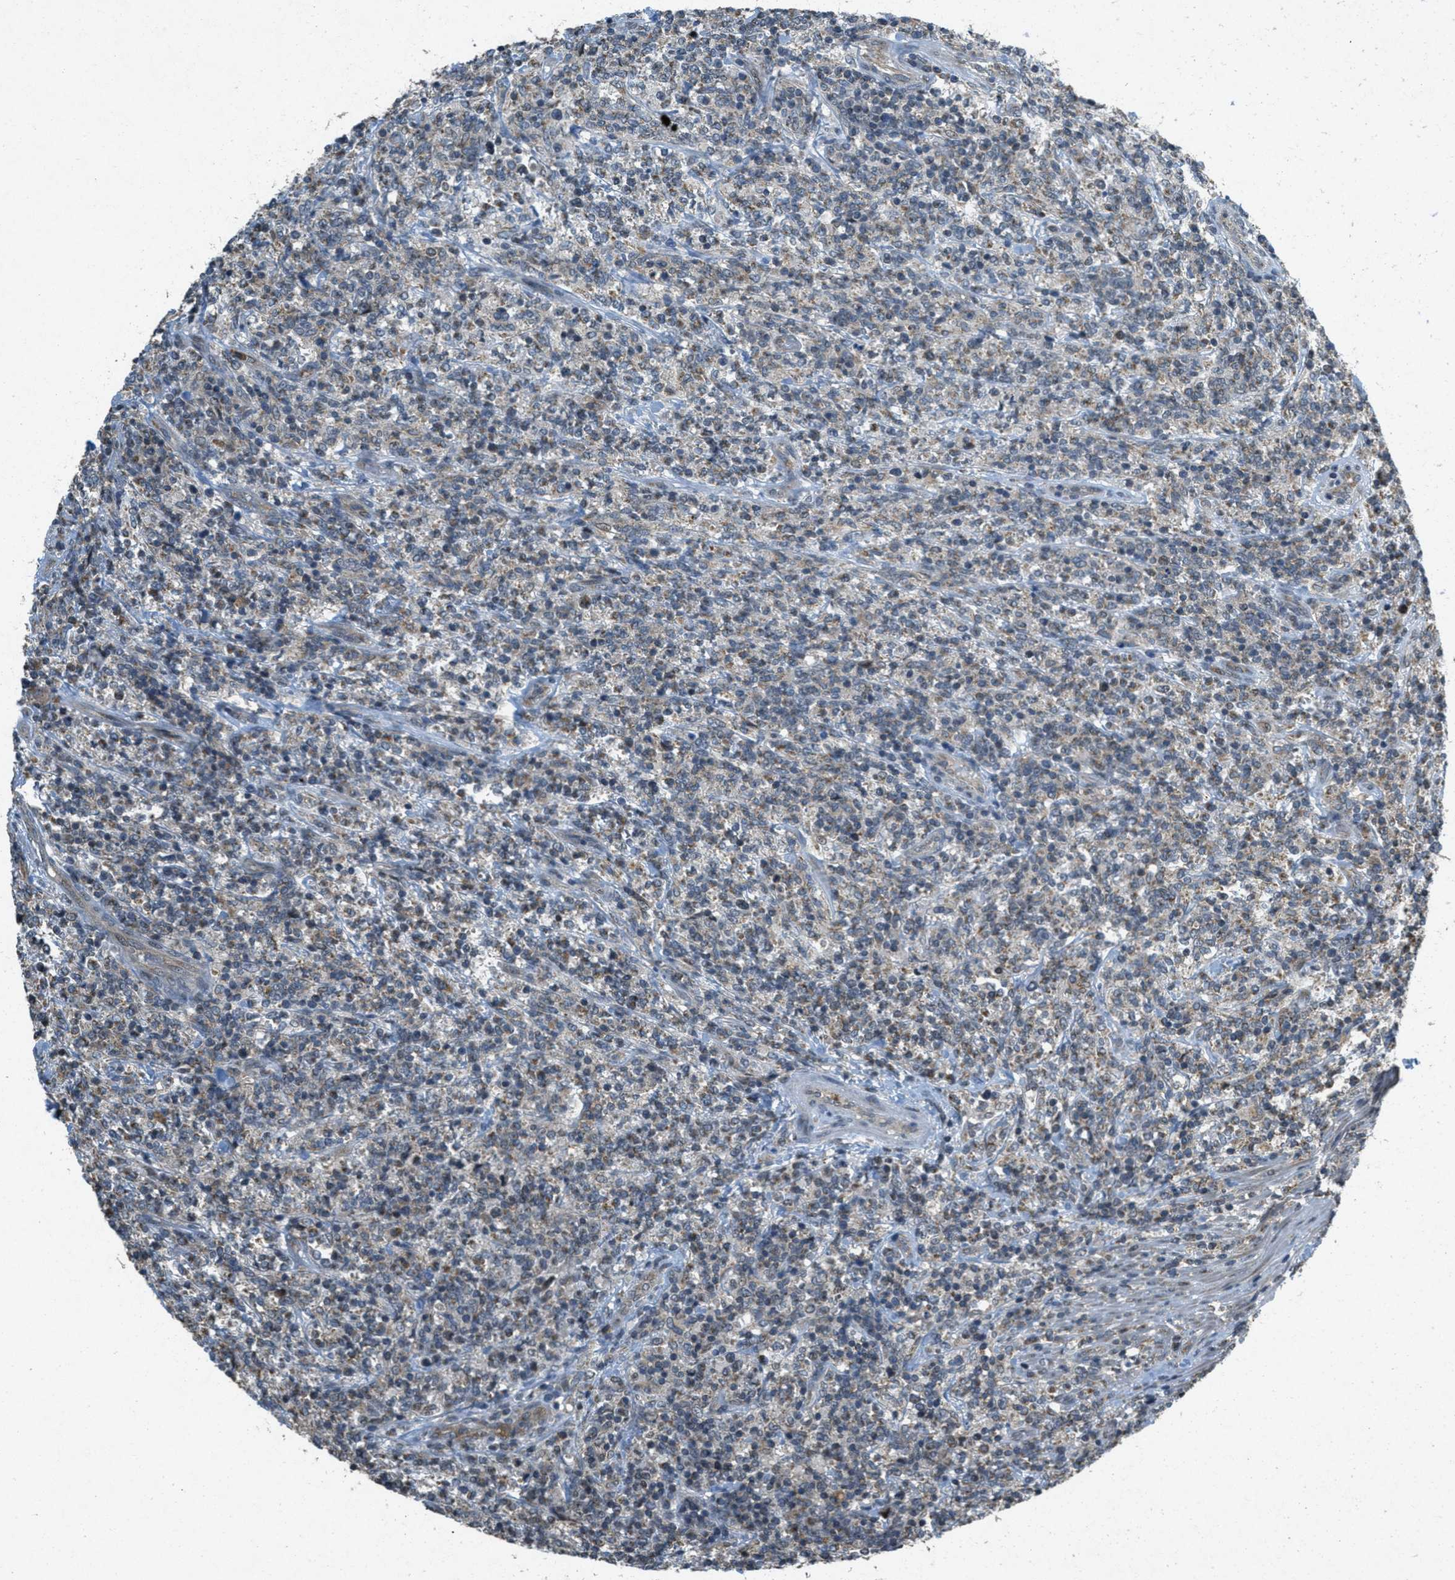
{"staining": {"intensity": "weak", "quantity": "25%-75%", "location": "cytoplasmic/membranous"}, "tissue": "lymphoma", "cell_type": "Tumor cells", "image_type": "cancer", "snomed": [{"axis": "morphology", "description": "Malignant lymphoma, non-Hodgkin's type, High grade"}, {"axis": "topography", "description": "Soft tissue"}], "caption": "Immunohistochemistry micrograph of neoplastic tissue: lymphoma stained using IHC exhibits low levels of weak protein expression localized specifically in the cytoplasmic/membranous of tumor cells, appearing as a cytoplasmic/membranous brown color.", "gene": "PPP1R15A", "patient": {"sex": "male", "age": 18}}